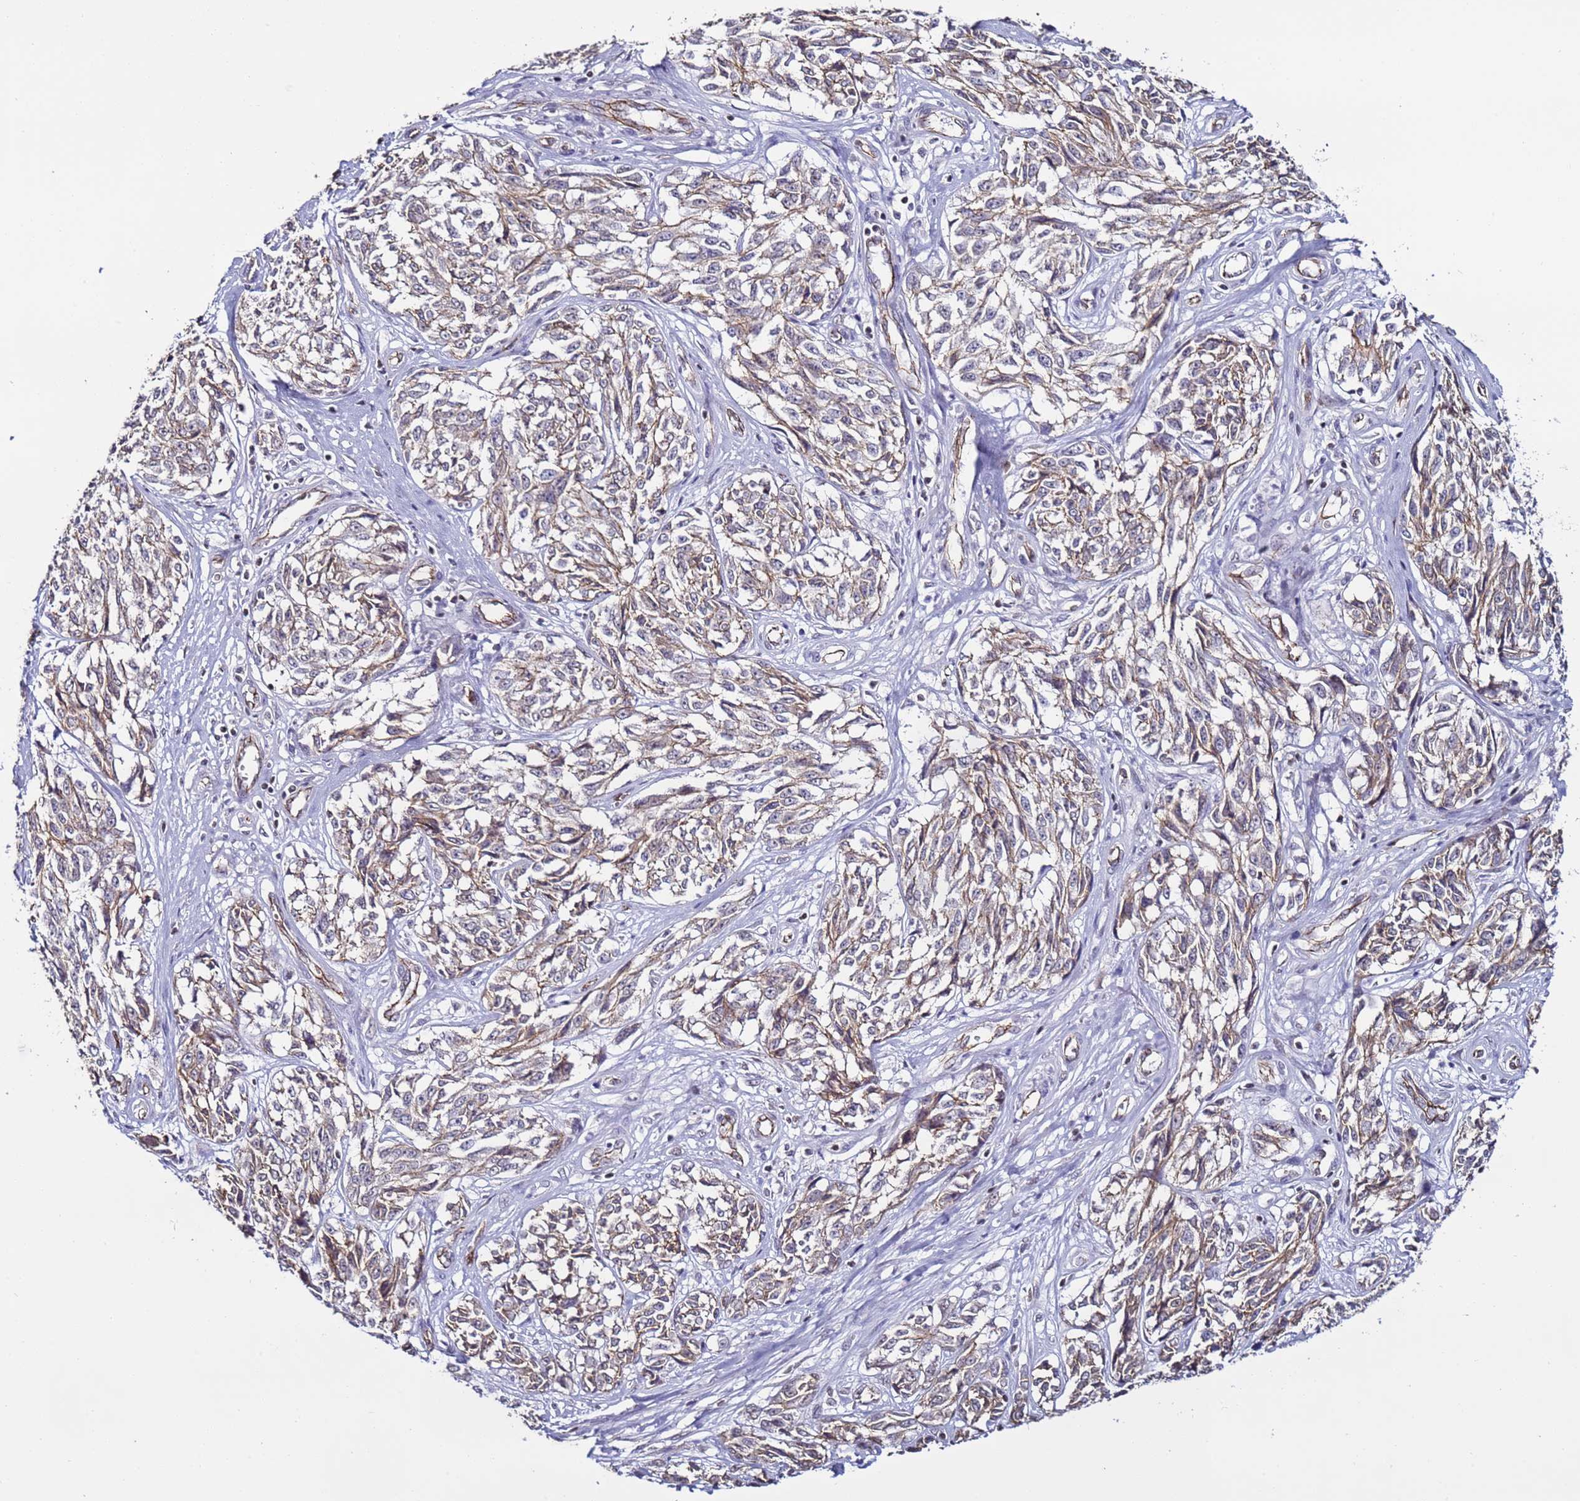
{"staining": {"intensity": "weak", "quantity": ">75%", "location": "cytoplasmic/membranous"}, "tissue": "melanoma", "cell_type": "Tumor cells", "image_type": "cancer", "snomed": [{"axis": "morphology", "description": "Malignant melanoma, NOS"}, {"axis": "topography", "description": "Skin"}], "caption": "Immunohistochemical staining of melanoma reveals weak cytoplasmic/membranous protein expression in about >75% of tumor cells.", "gene": "TENM3", "patient": {"sex": "female", "age": 64}}